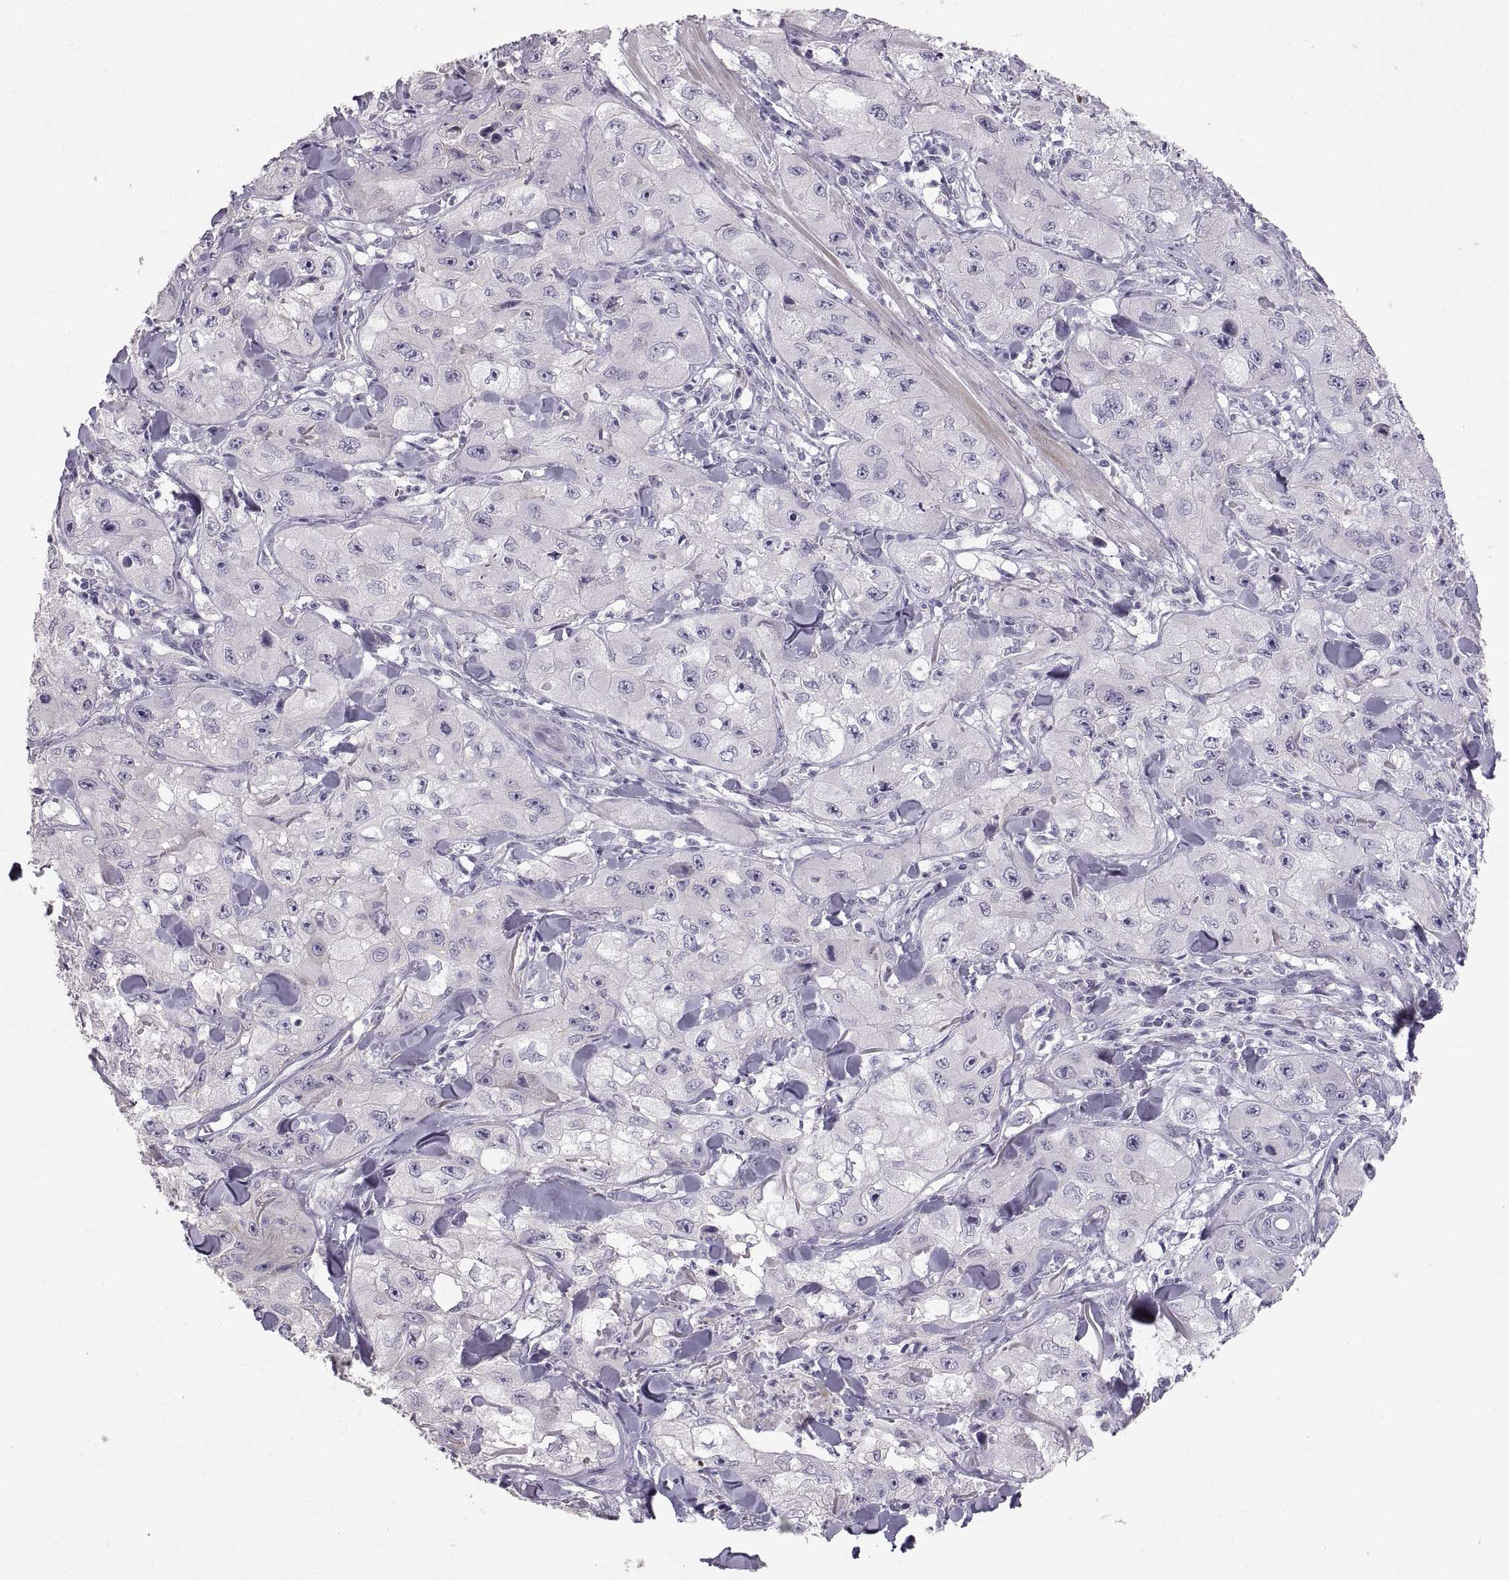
{"staining": {"intensity": "negative", "quantity": "none", "location": "none"}, "tissue": "skin cancer", "cell_type": "Tumor cells", "image_type": "cancer", "snomed": [{"axis": "morphology", "description": "Squamous cell carcinoma, NOS"}, {"axis": "topography", "description": "Skin"}, {"axis": "topography", "description": "Subcutis"}], "caption": "This is an IHC histopathology image of human squamous cell carcinoma (skin). There is no expression in tumor cells.", "gene": "SPACDR", "patient": {"sex": "male", "age": 73}}